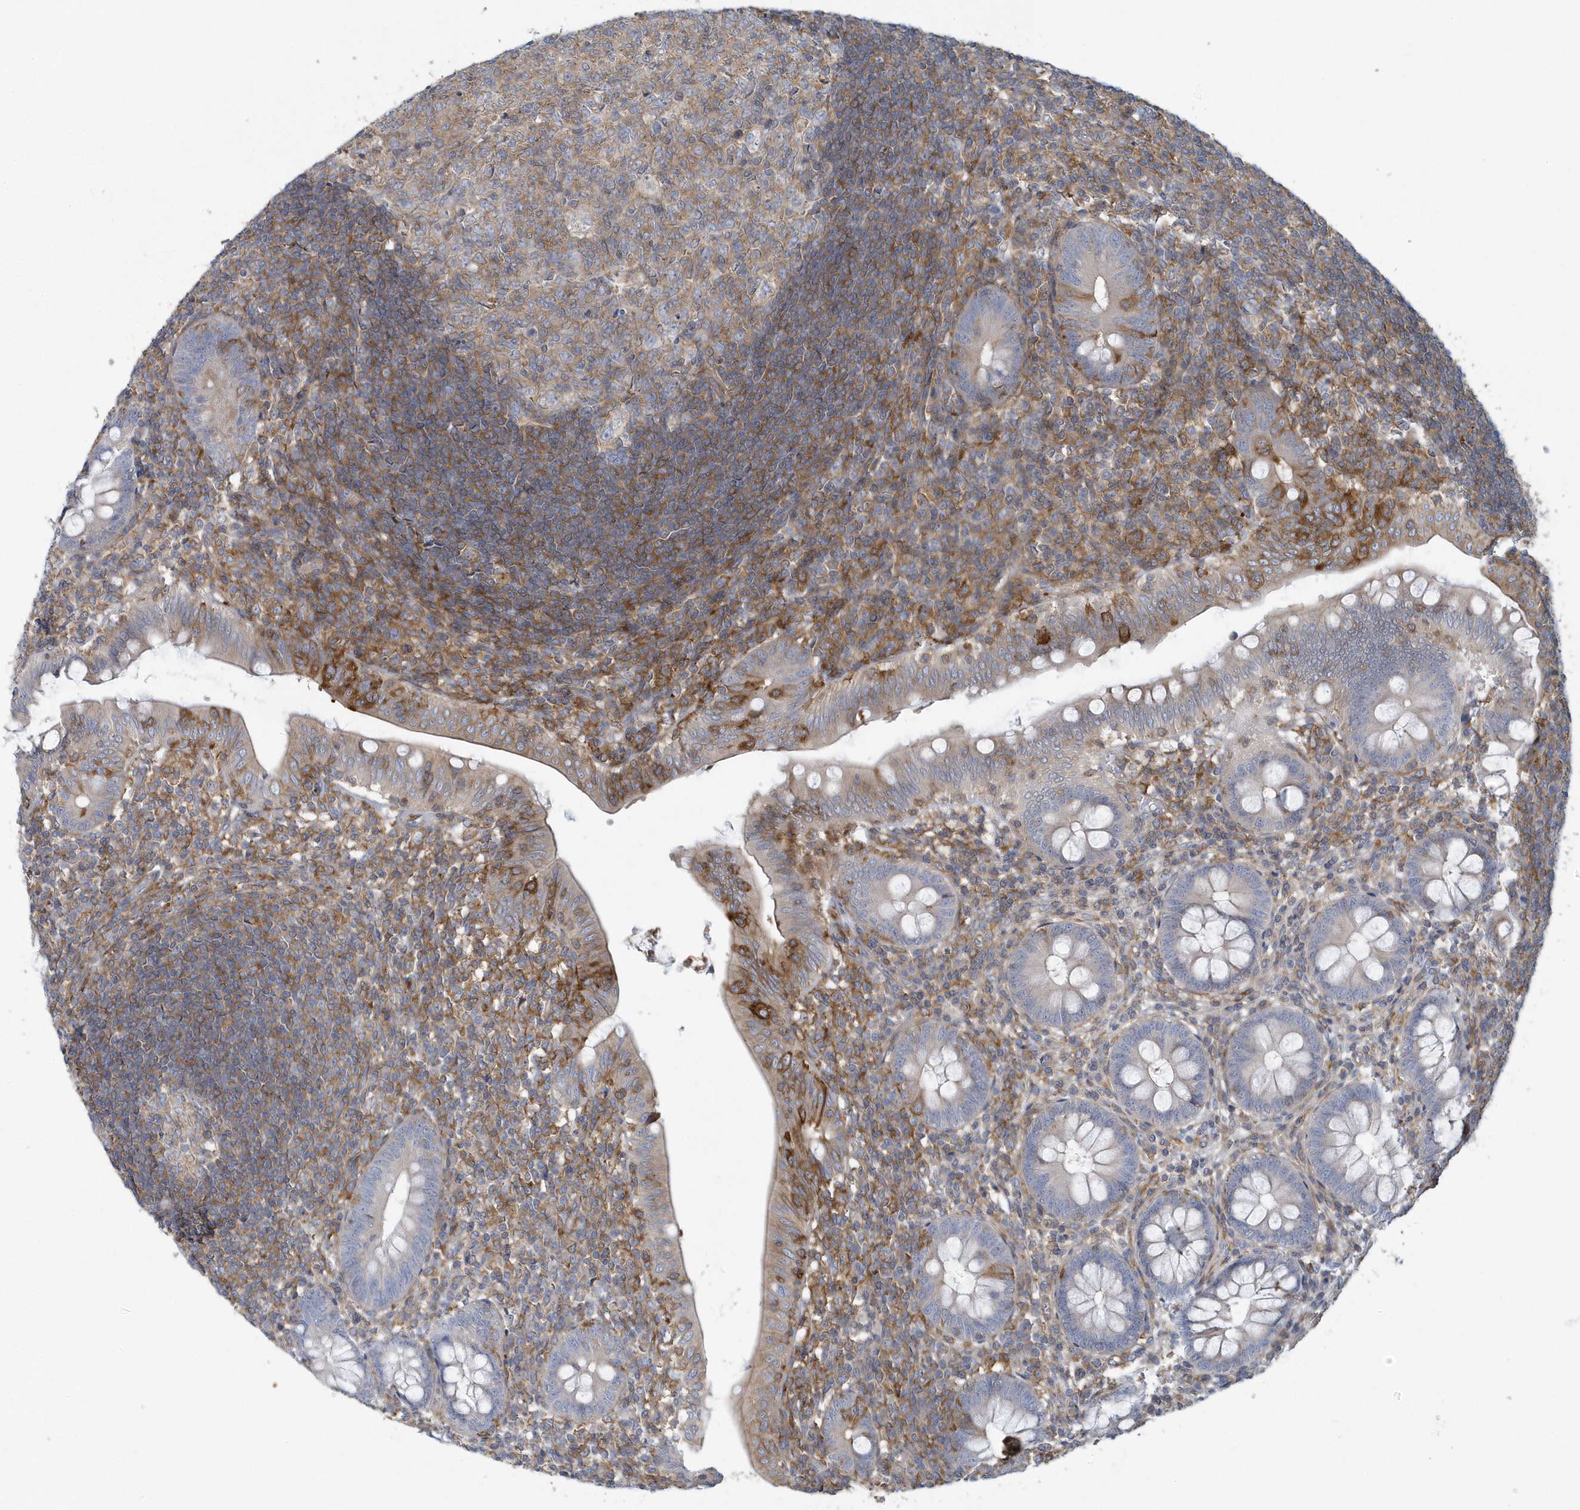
{"staining": {"intensity": "weak", "quantity": "<25%", "location": "cytoplasmic/membranous"}, "tissue": "appendix", "cell_type": "Glandular cells", "image_type": "normal", "snomed": [{"axis": "morphology", "description": "Normal tissue, NOS"}, {"axis": "topography", "description": "Appendix"}], "caption": "Unremarkable appendix was stained to show a protein in brown. There is no significant staining in glandular cells.", "gene": "ARAP2", "patient": {"sex": "male", "age": 14}}